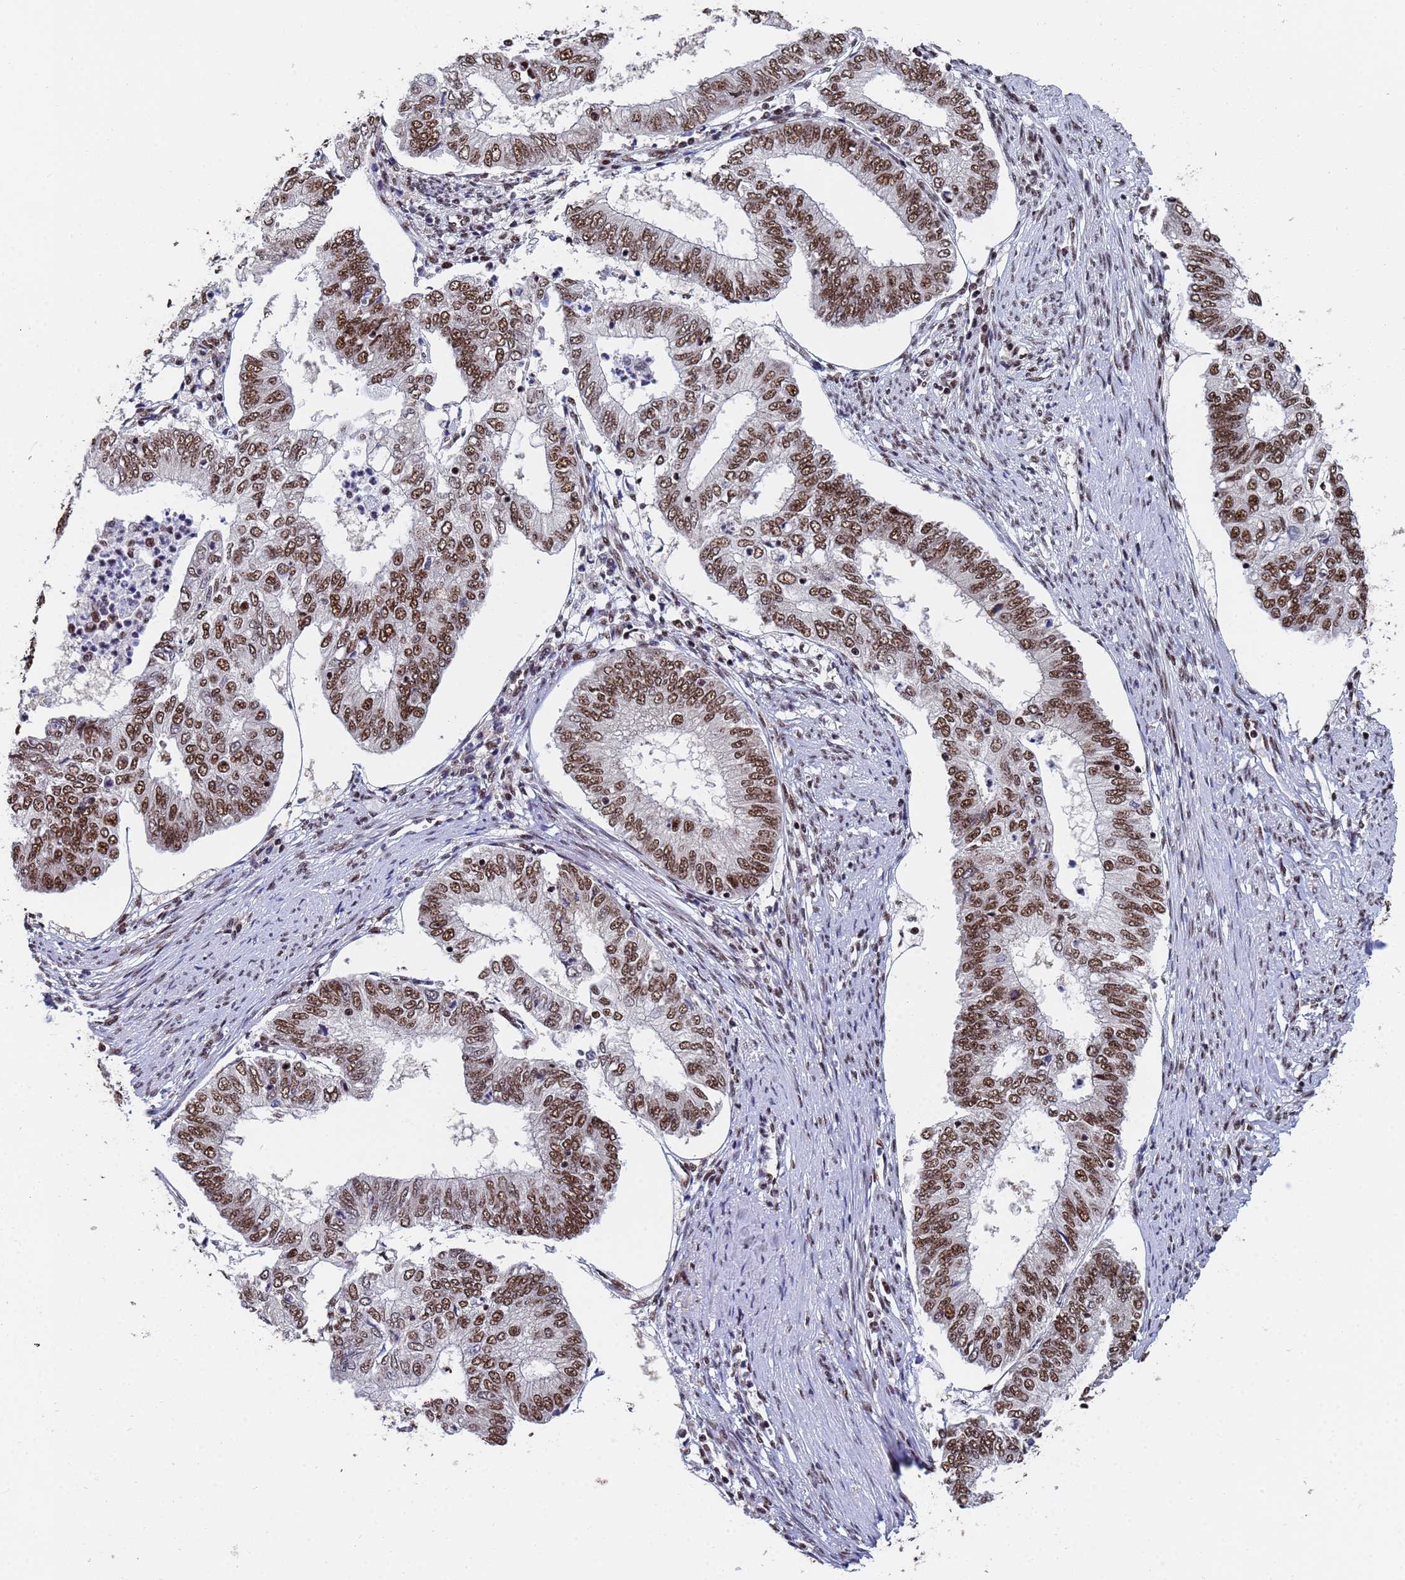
{"staining": {"intensity": "moderate", "quantity": ">75%", "location": "nuclear"}, "tissue": "endometrial cancer", "cell_type": "Tumor cells", "image_type": "cancer", "snomed": [{"axis": "morphology", "description": "Adenocarcinoma, NOS"}, {"axis": "topography", "description": "Endometrium"}], "caption": "Endometrial adenocarcinoma stained with a brown dye reveals moderate nuclear positive staining in about >75% of tumor cells.", "gene": "SF3B2", "patient": {"sex": "female", "age": 68}}